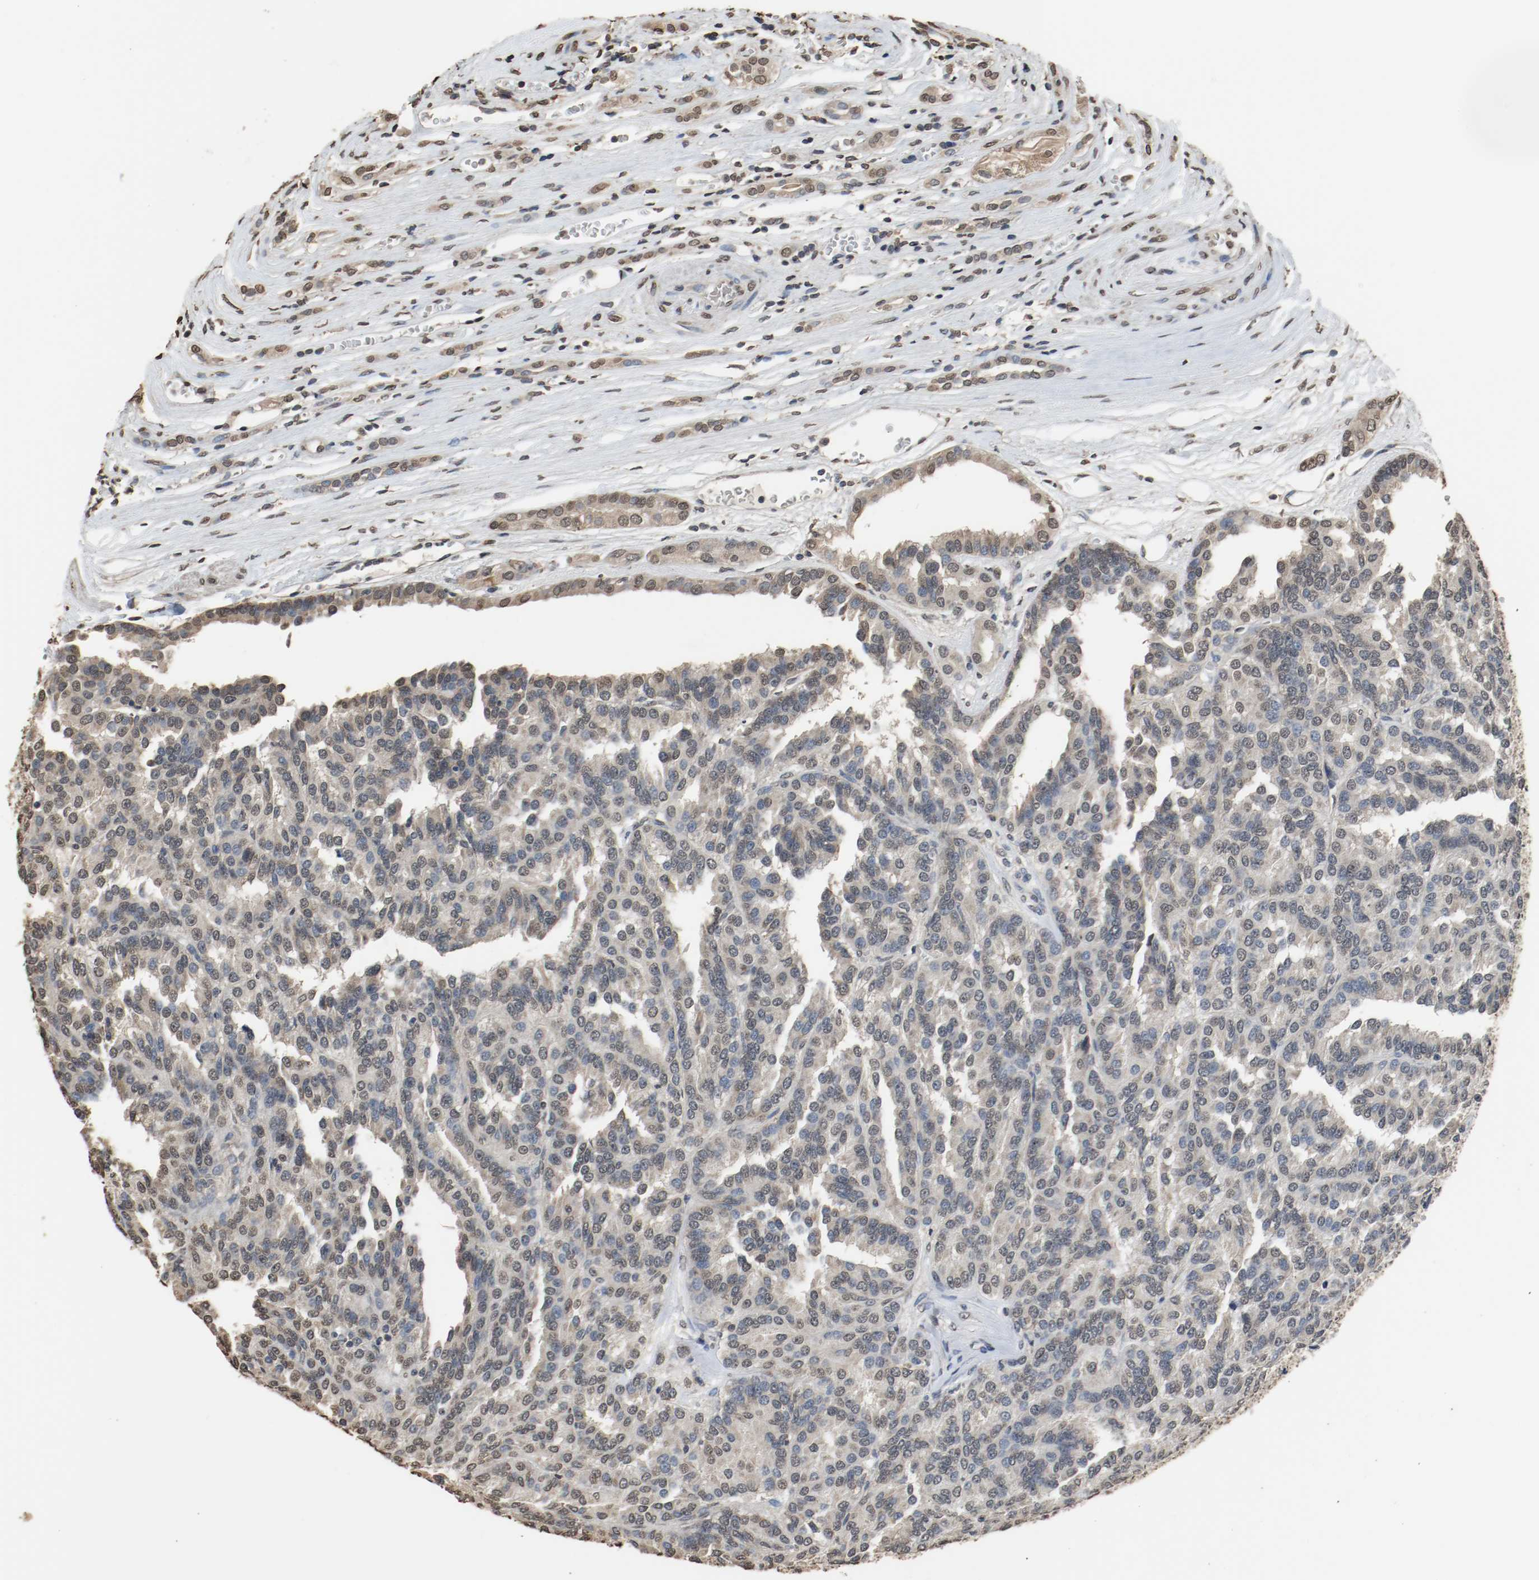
{"staining": {"intensity": "weak", "quantity": "25%-75%", "location": "nuclear"}, "tissue": "renal cancer", "cell_type": "Tumor cells", "image_type": "cancer", "snomed": [{"axis": "morphology", "description": "Adenocarcinoma, NOS"}, {"axis": "topography", "description": "Kidney"}], "caption": "Adenocarcinoma (renal) was stained to show a protein in brown. There is low levels of weak nuclear expression in approximately 25%-75% of tumor cells. (DAB (3,3'-diaminobenzidine) = brown stain, brightfield microscopy at high magnification).", "gene": "RTN4", "patient": {"sex": "male", "age": 46}}